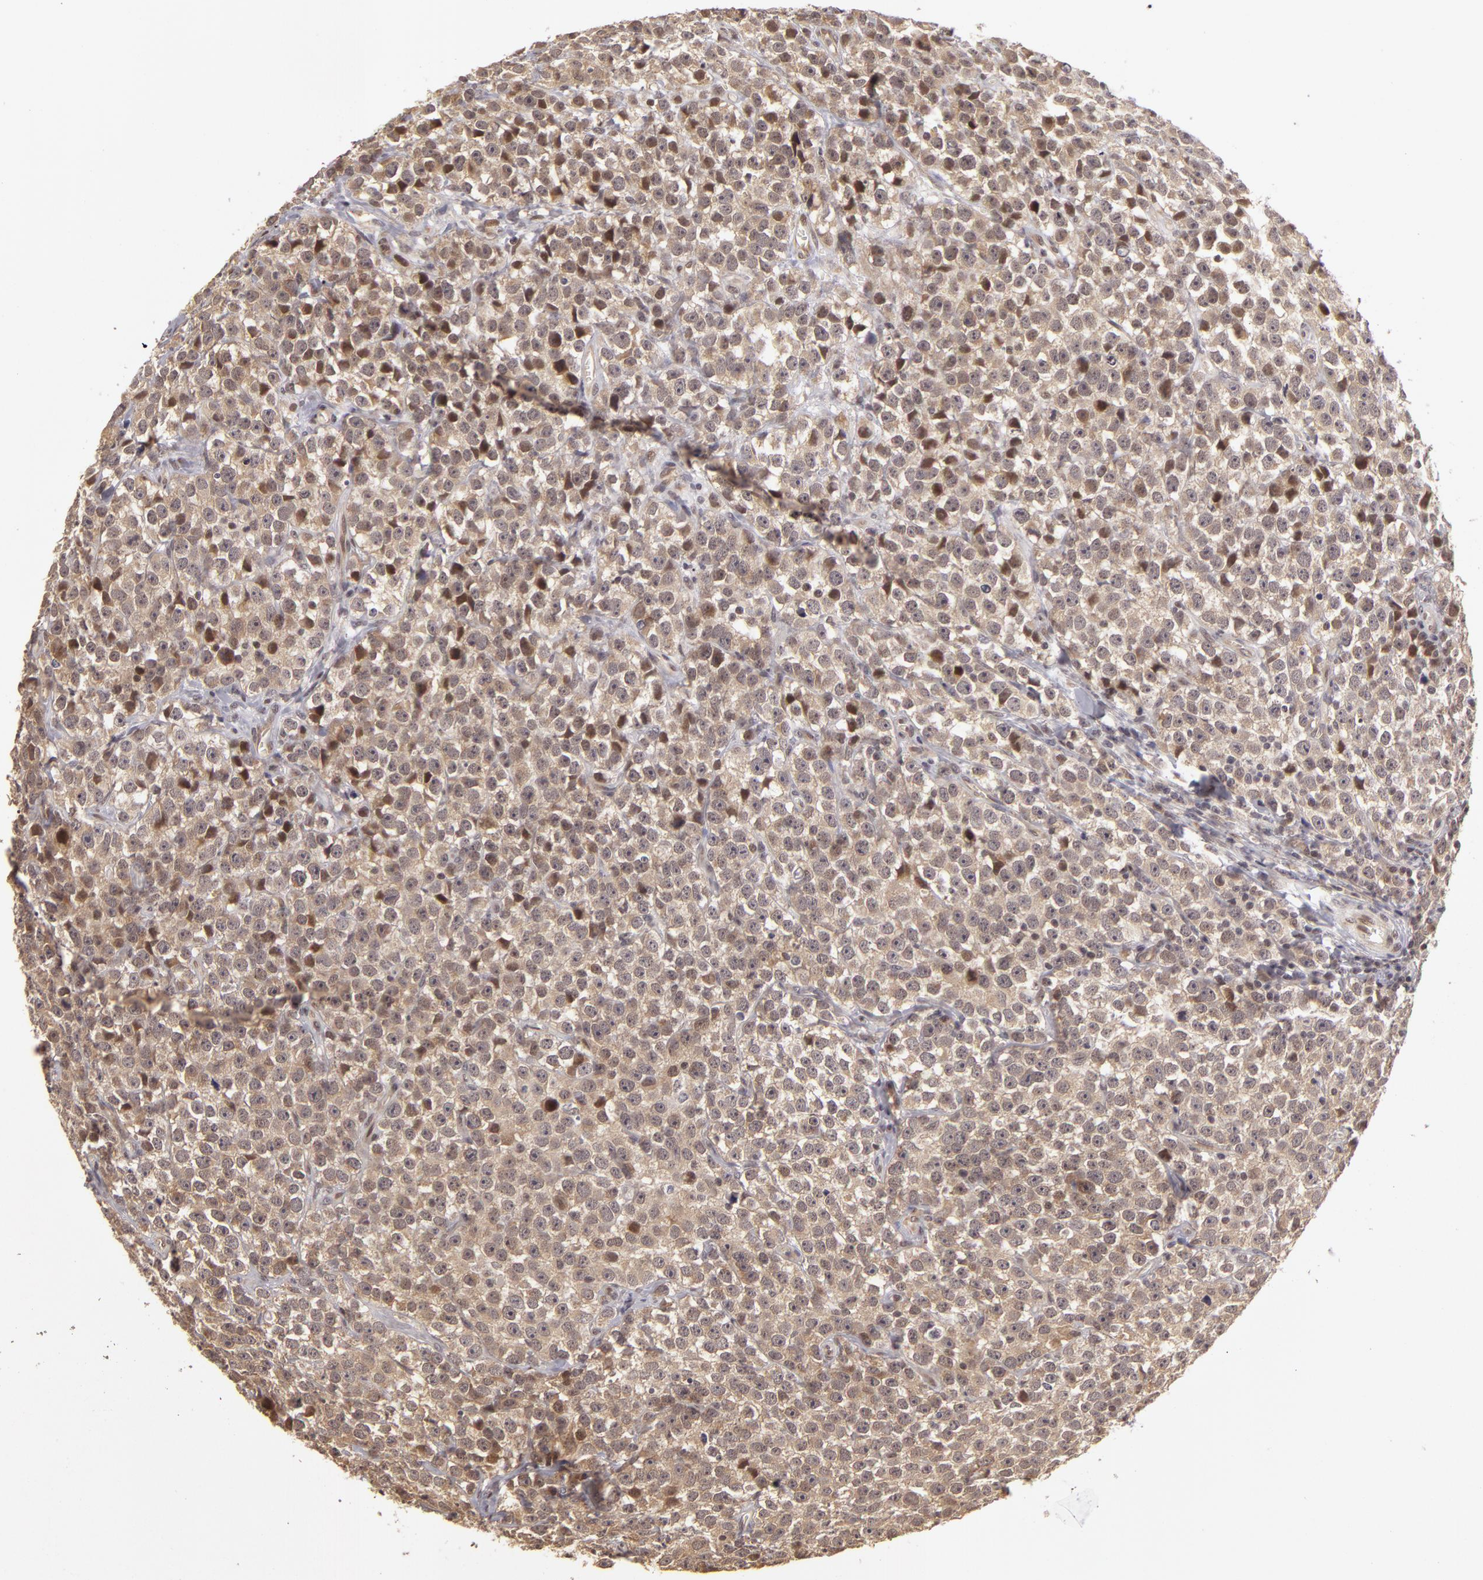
{"staining": {"intensity": "moderate", "quantity": "25%-75%", "location": "cytoplasmic/membranous,nuclear"}, "tissue": "testis cancer", "cell_type": "Tumor cells", "image_type": "cancer", "snomed": [{"axis": "morphology", "description": "Seminoma, NOS"}, {"axis": "topography", "description": "Testis"}], "caption": "Immunohistochemical staining of testis cancer (seminoma) exhibits medium levels of moderate cytoplasmic/membranous and nuclear expression in about 25%-75% of tumor cells.", "gene": "ZNF133", "patient": {"sex": "male", "age": 25}}